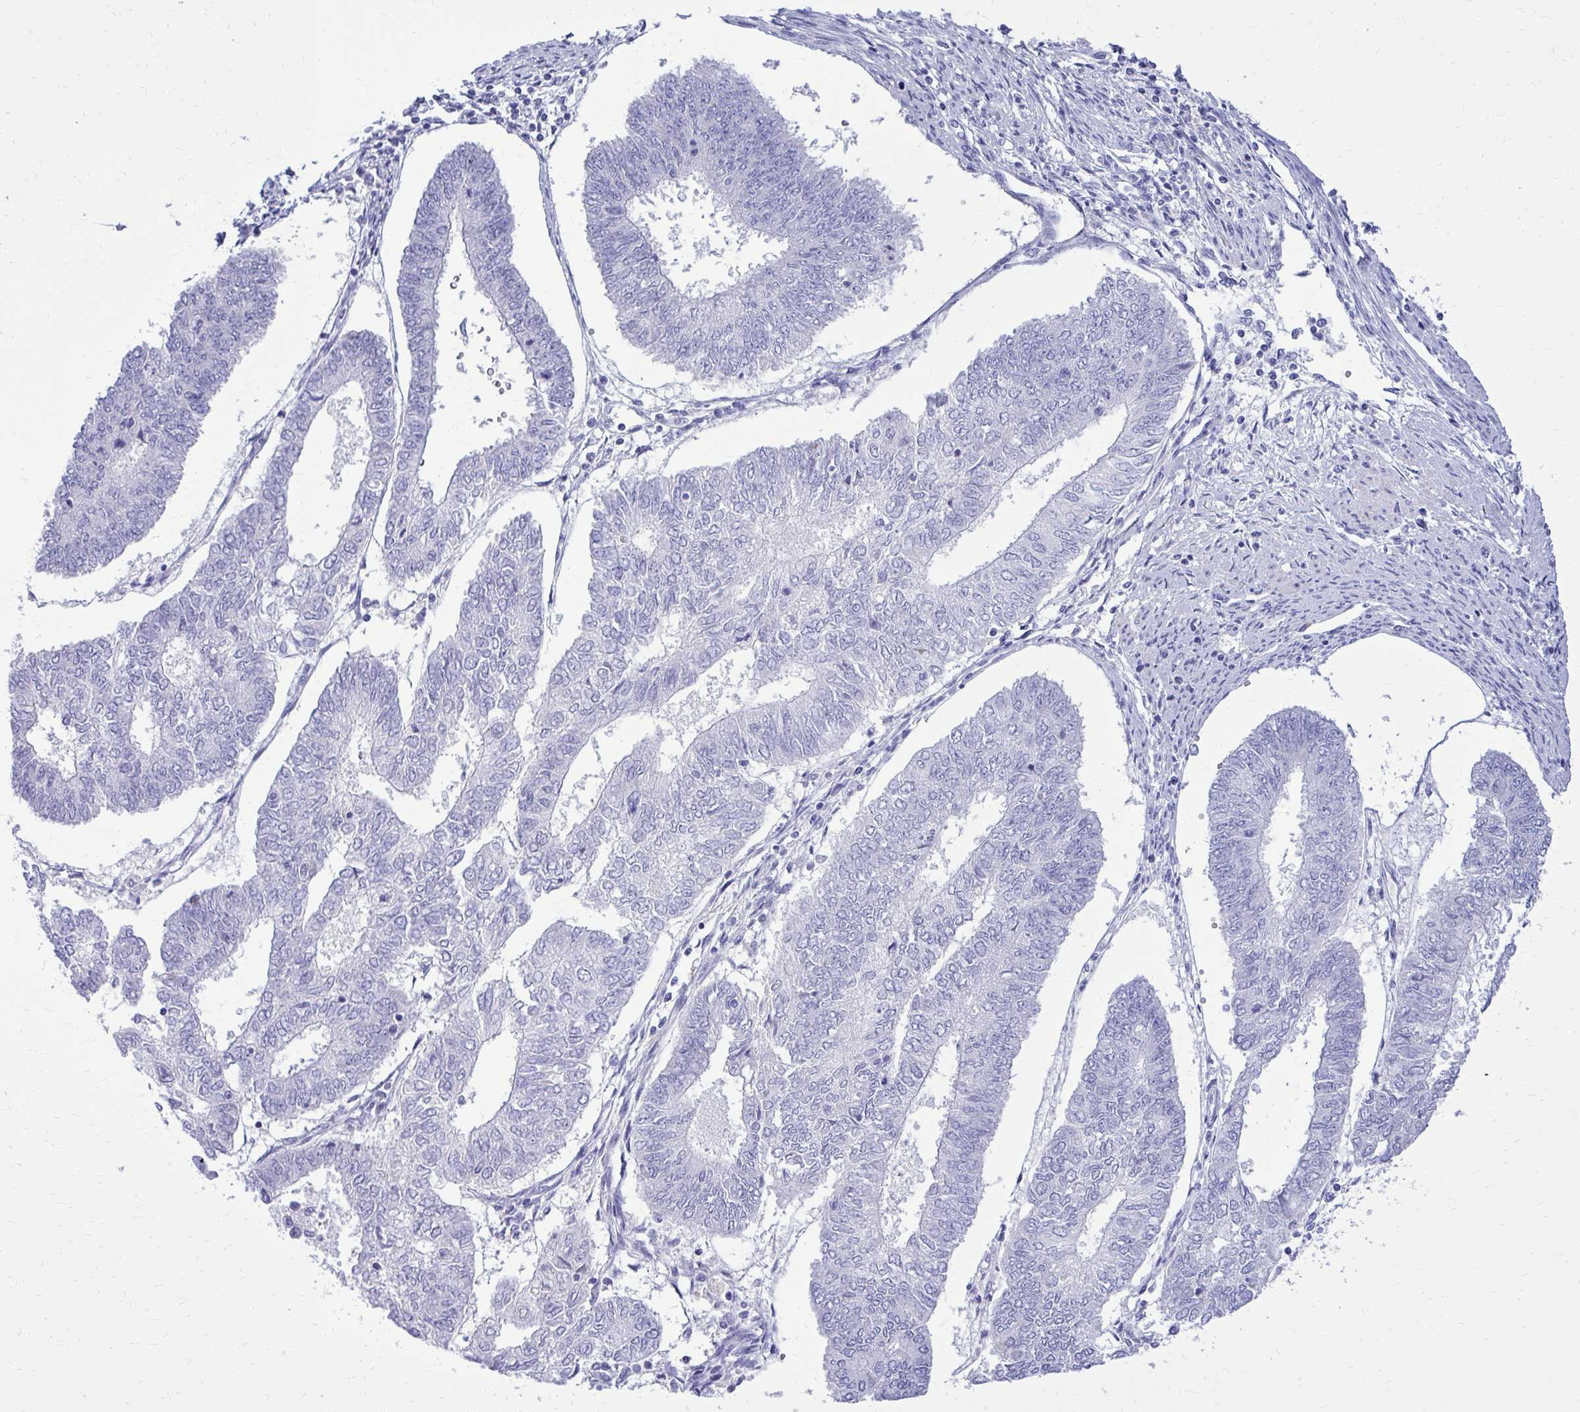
{"staining": {"intensity": "negative", "quantity": "none", "location": "none"}, "tissue": "endometrial cancer", "cell_type": "Tumor cells", "image_type": "cancer", "snomed": [{"axis": "morphology", "description": "Adenocarcinoma, NOS"}, {"axis": "topography", "description": "Endometrium"}], "caption": "Protein analysis of endometrial cancer (adenocarcinoma) demonstrates no significant staining in tumor cells. (DAB IHC, high magnification).", "gene": "BCL6B", "patient": {"sex": "female", "age": 68}}